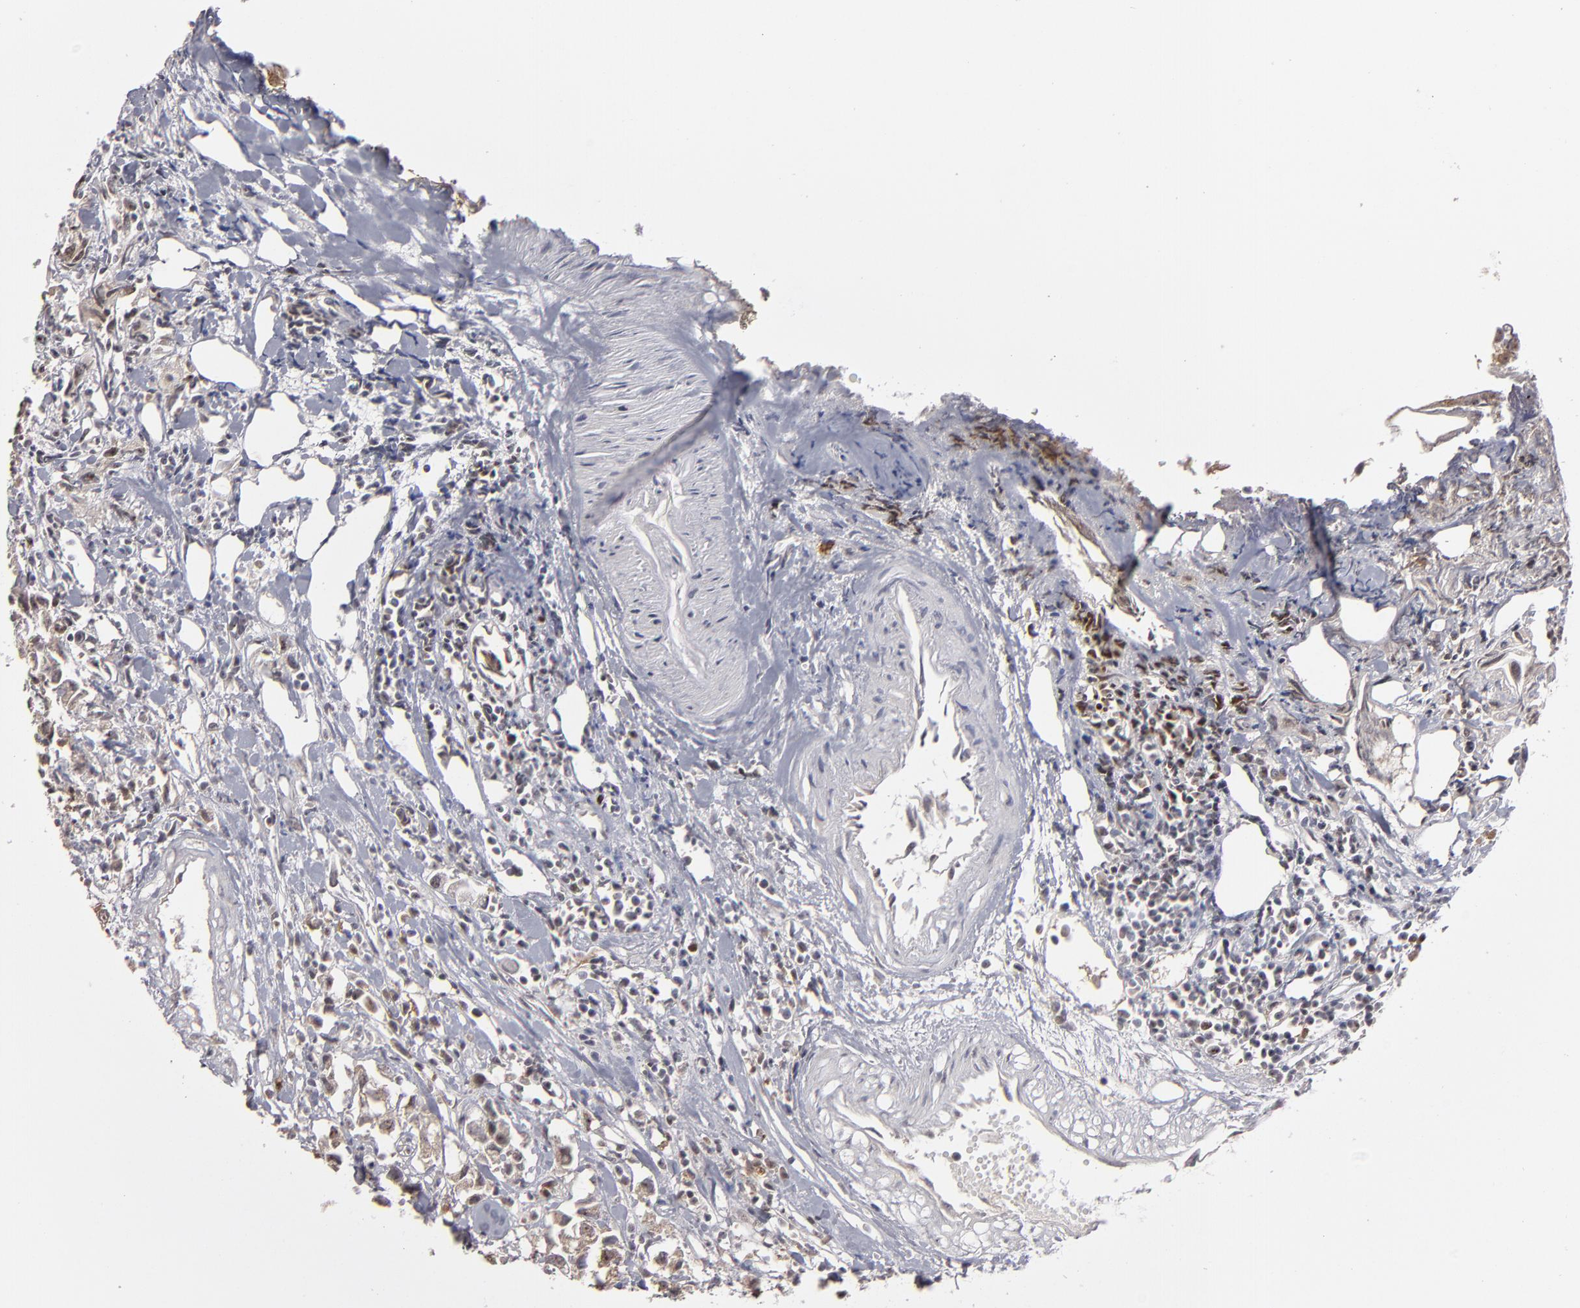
{"staining": {"intensity": "weak", "quantity": ">75%", "location": "cytoplasmic/membranous"}, "tissue": "urothelial cancer", "cell_type": "Tumor cells", "image_type": "cancer", "snomed": [{"axis": "morphology", "description": "Urothelial carcinoma, High grade"}, {"axis": "topography", "description": "Urinary bladder"}], "caption": "Human urothelial cancer stained with a protein marker shows weak staining in tumor cells.", "gene": "GLCCI1", "patient": {"sex": "female", "age": 75}}